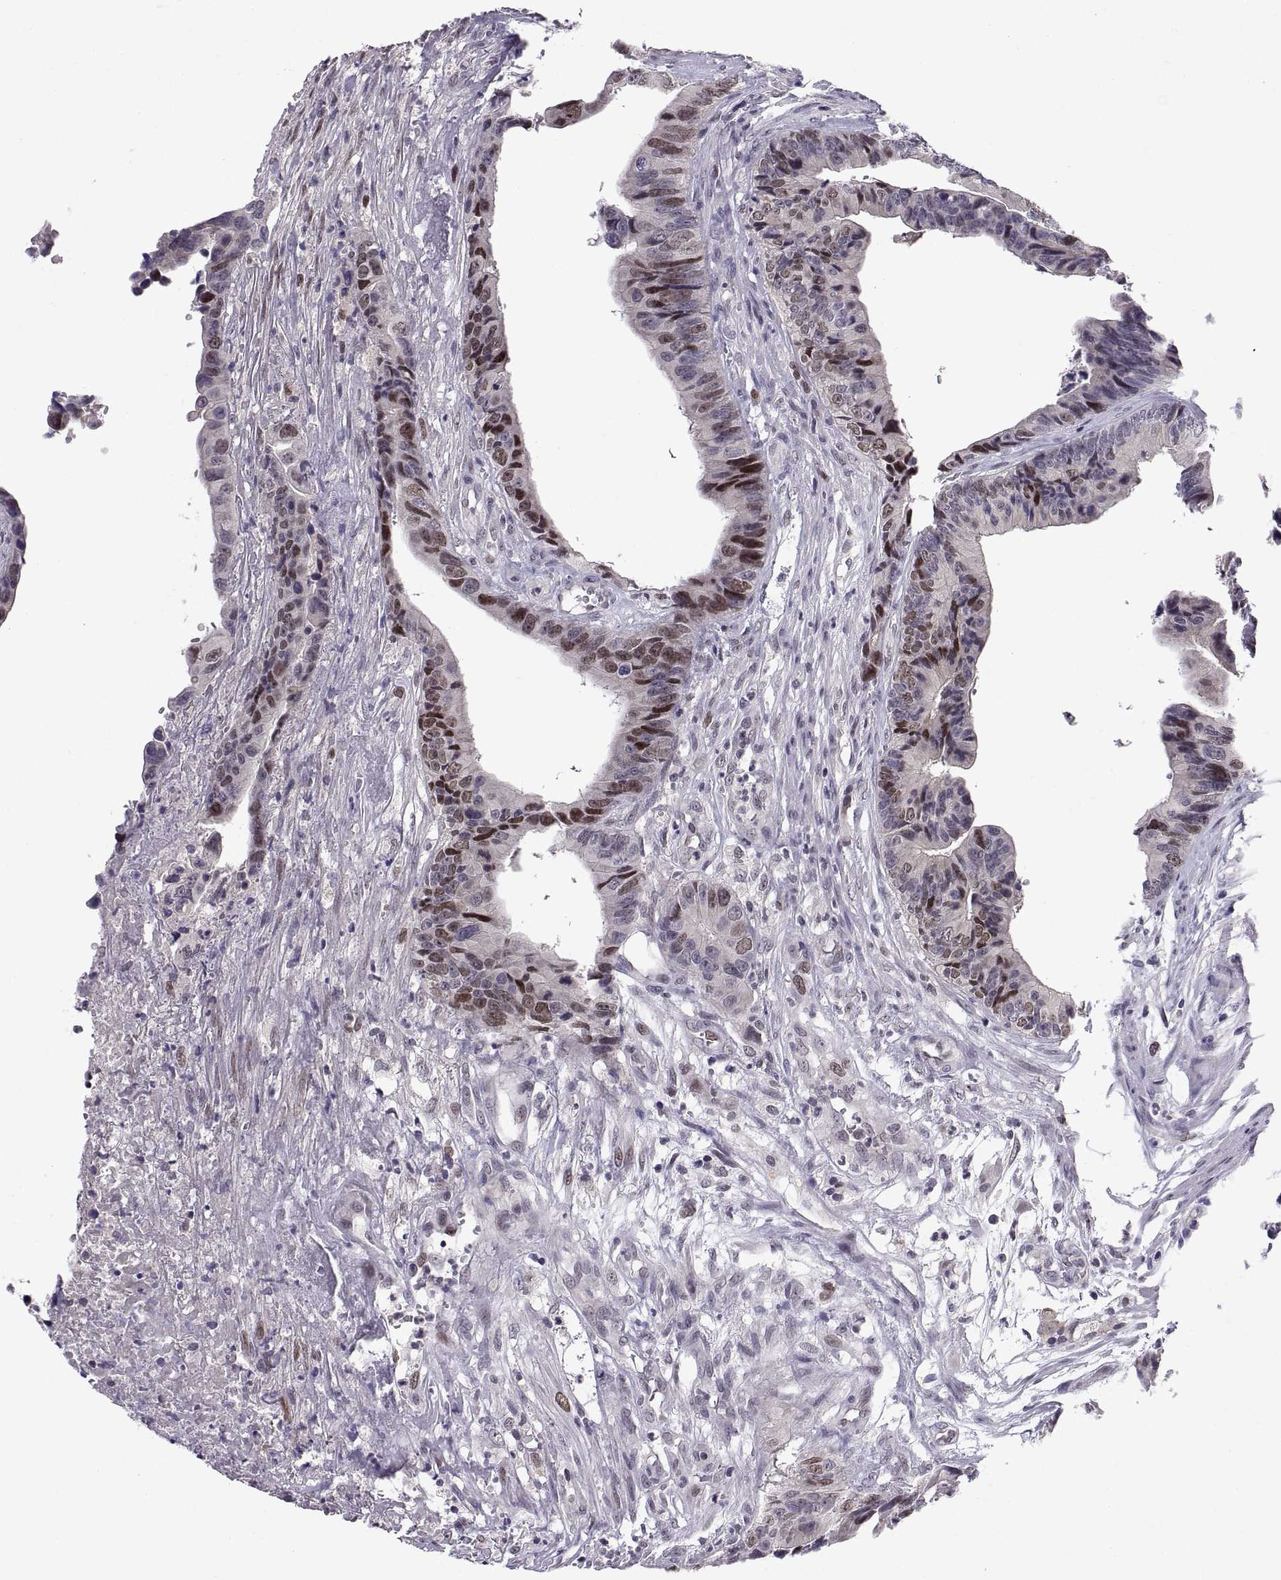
{"staining": {"intensity": "moderate", "quantity": "<25%", "location": "nuclear"}, "tissue": "colorectal cancer", "cell_type": "Tumor cells", "image_type": "cancer", "snomed": [{"axis": "morphology", "description": "Adenocarcinoma, NOS"}, {"axis": "topography", "description": "Colon"}], "caption": "IHC histopathology image of neoplastic tissue: colorectal cancer stained using immunohistochemistry displays low levels of moderate protein expression localized specifically in the nuclear of tumor cells, appearing as a nuclear brown color.", "gene": "CHFR", "patient": {"sex": "female", "age": 87}}